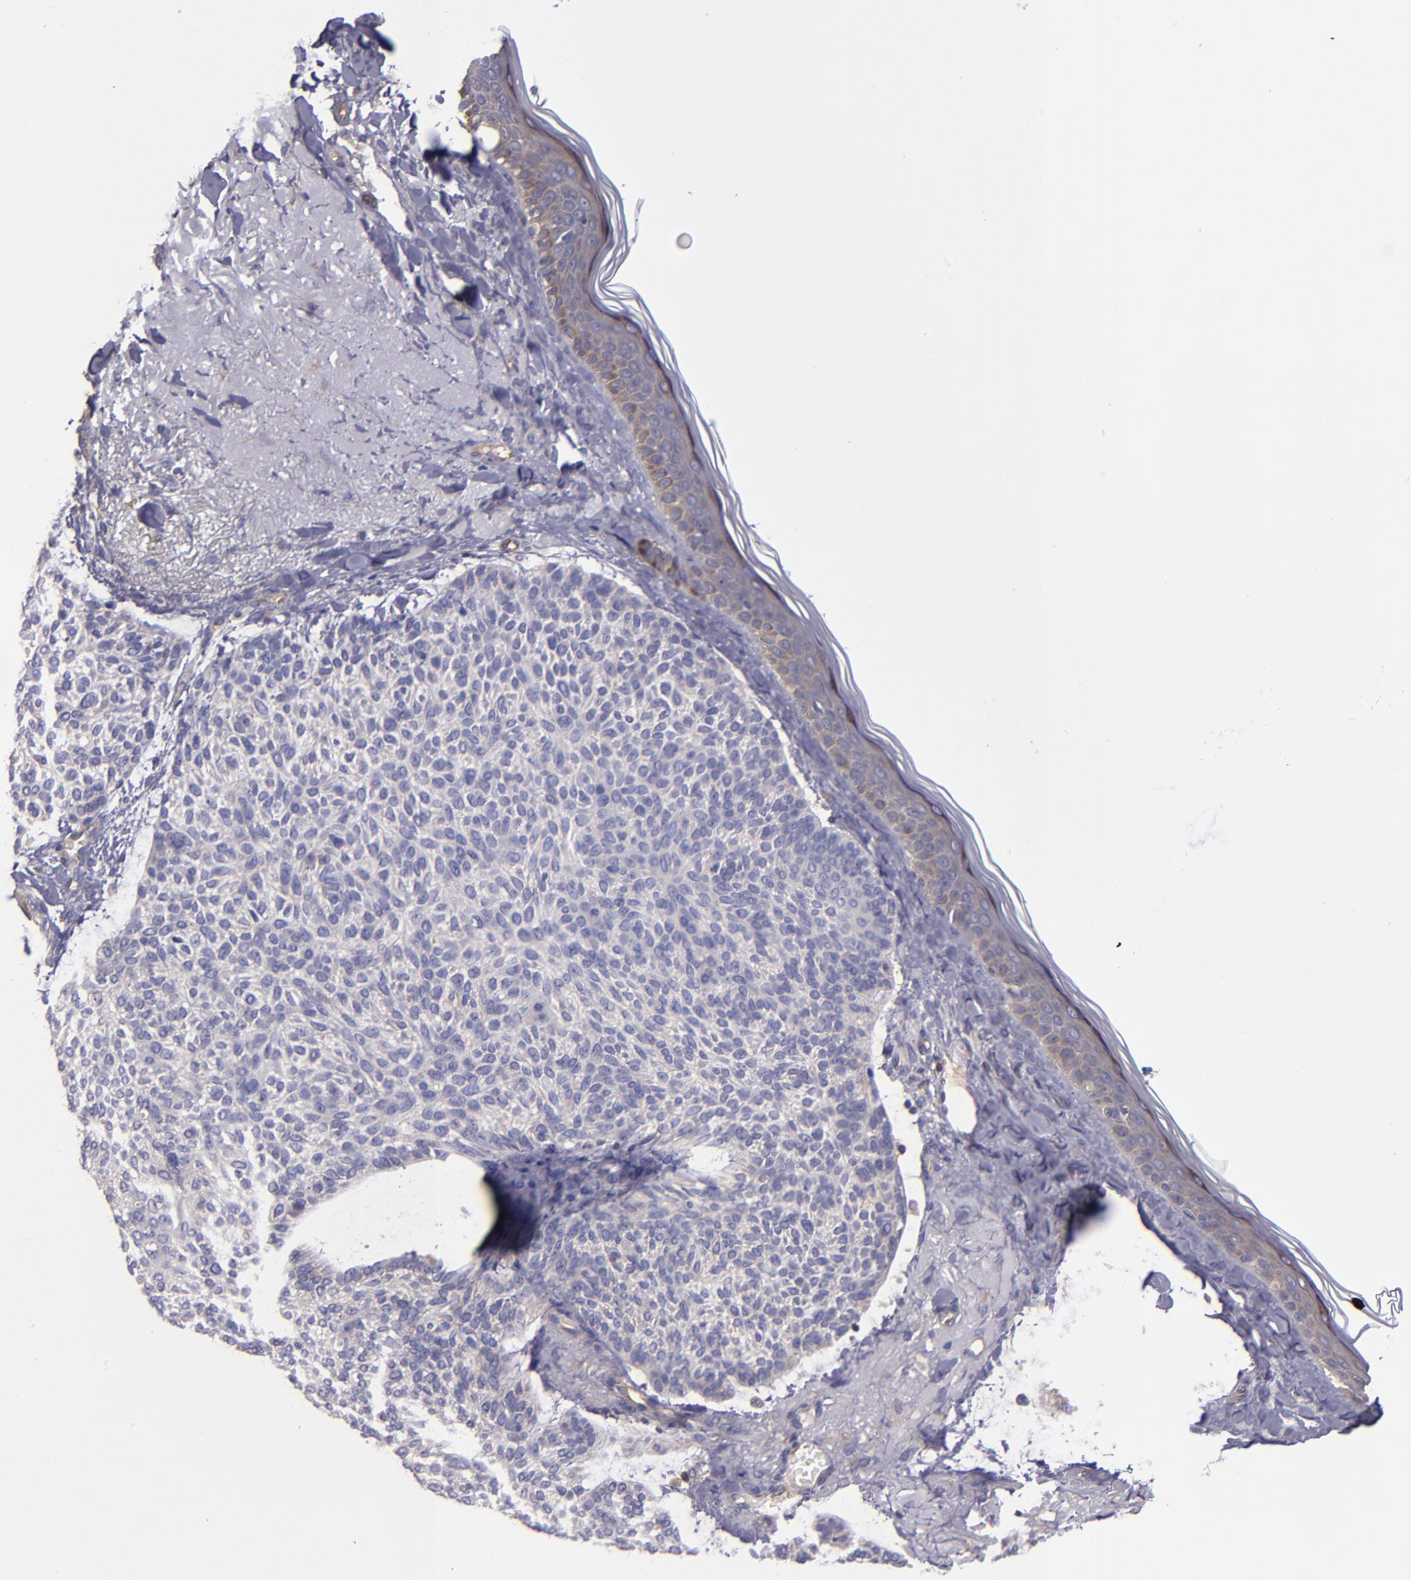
{"staining": {"intensity": "negative", "quantity": "none", "location": "none"}, "tissue": "skin cancer", "cell_type": "Tumor cells", "image_type": "cancer", "snomed": [{"axis": "morphology", "description": "Normal tissue, NOS"}, {"axis": "morphology", "description": "Basal cell carcinoma"}, {"axis": "topography", "description": "Skin"}], "caption": "Histopathology image shows no protein expression in tumor cells of basal cell carcinoma (skin) tissue.", "gene": "CARS1", "patient": {"sex": "female", "age": 70}}